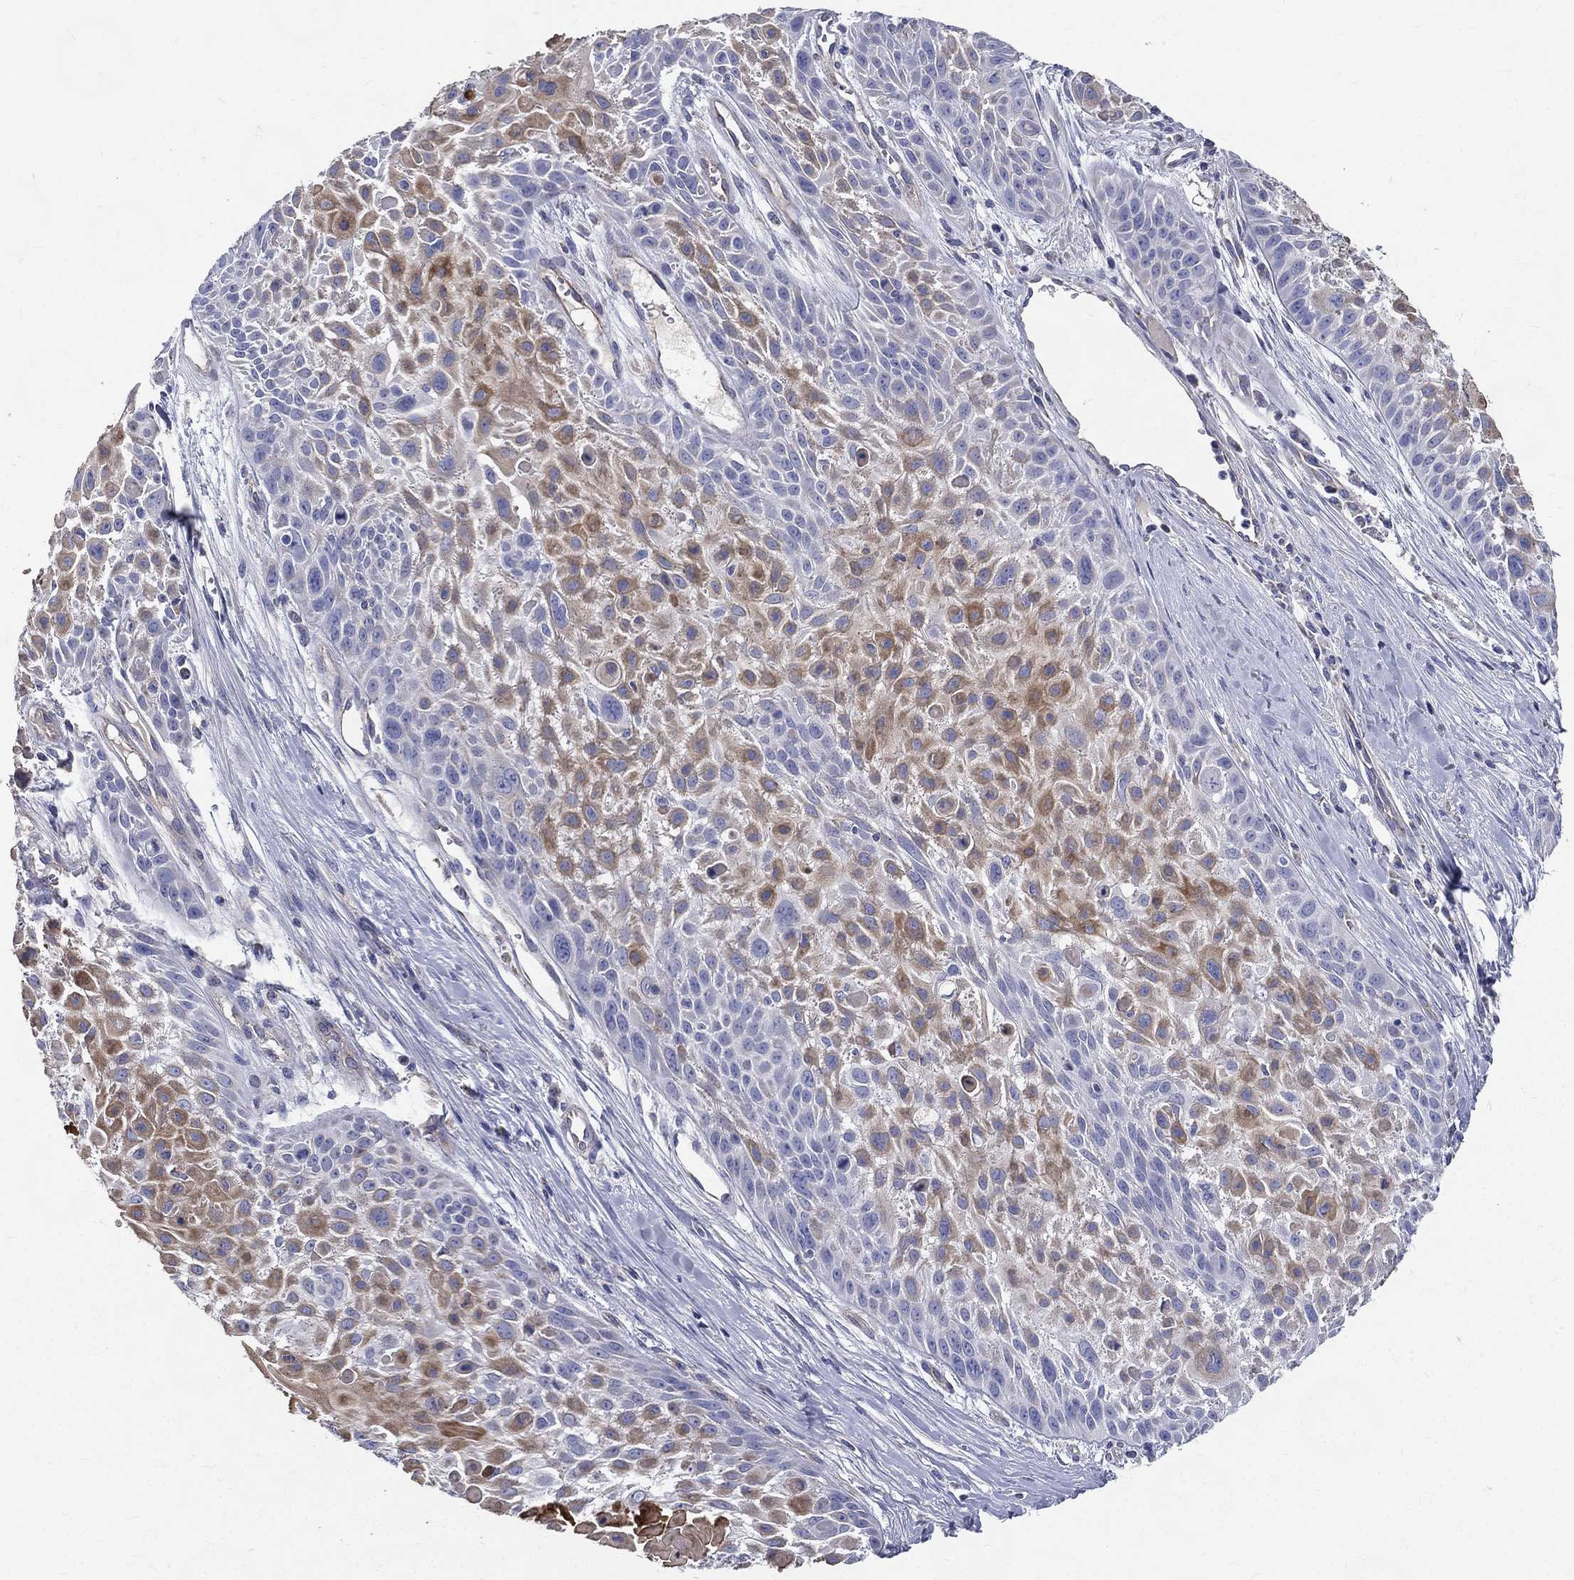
{"staining": {"intensity": "moderate", "quantity": ">75%", "location": "cytoplasmic/membranous"}, "tissue": "skin cancer", "cell_type": "Tumor cells", "image_type": "cancer", "snomed": [{"axis": "morphology", "description": "Squamous cell carcinoma, NOS"}, {"axis": "topography", "description": "Skin"}, {"axis": "topography", "description": "Anal"}], "caption": "Skin cancer (squamous cell carcinoma) stained with DAB immunohistochemistry shows medium levels of moderate cytoplasmic/membranous expression in about >75% of tumor cells. (DAB (3,3'-diaminobenzidine) IHC with brightfield microscopy, high magnification).", "gene": "PWWP3A", "patient": {"sex": "female", "age": 75}}